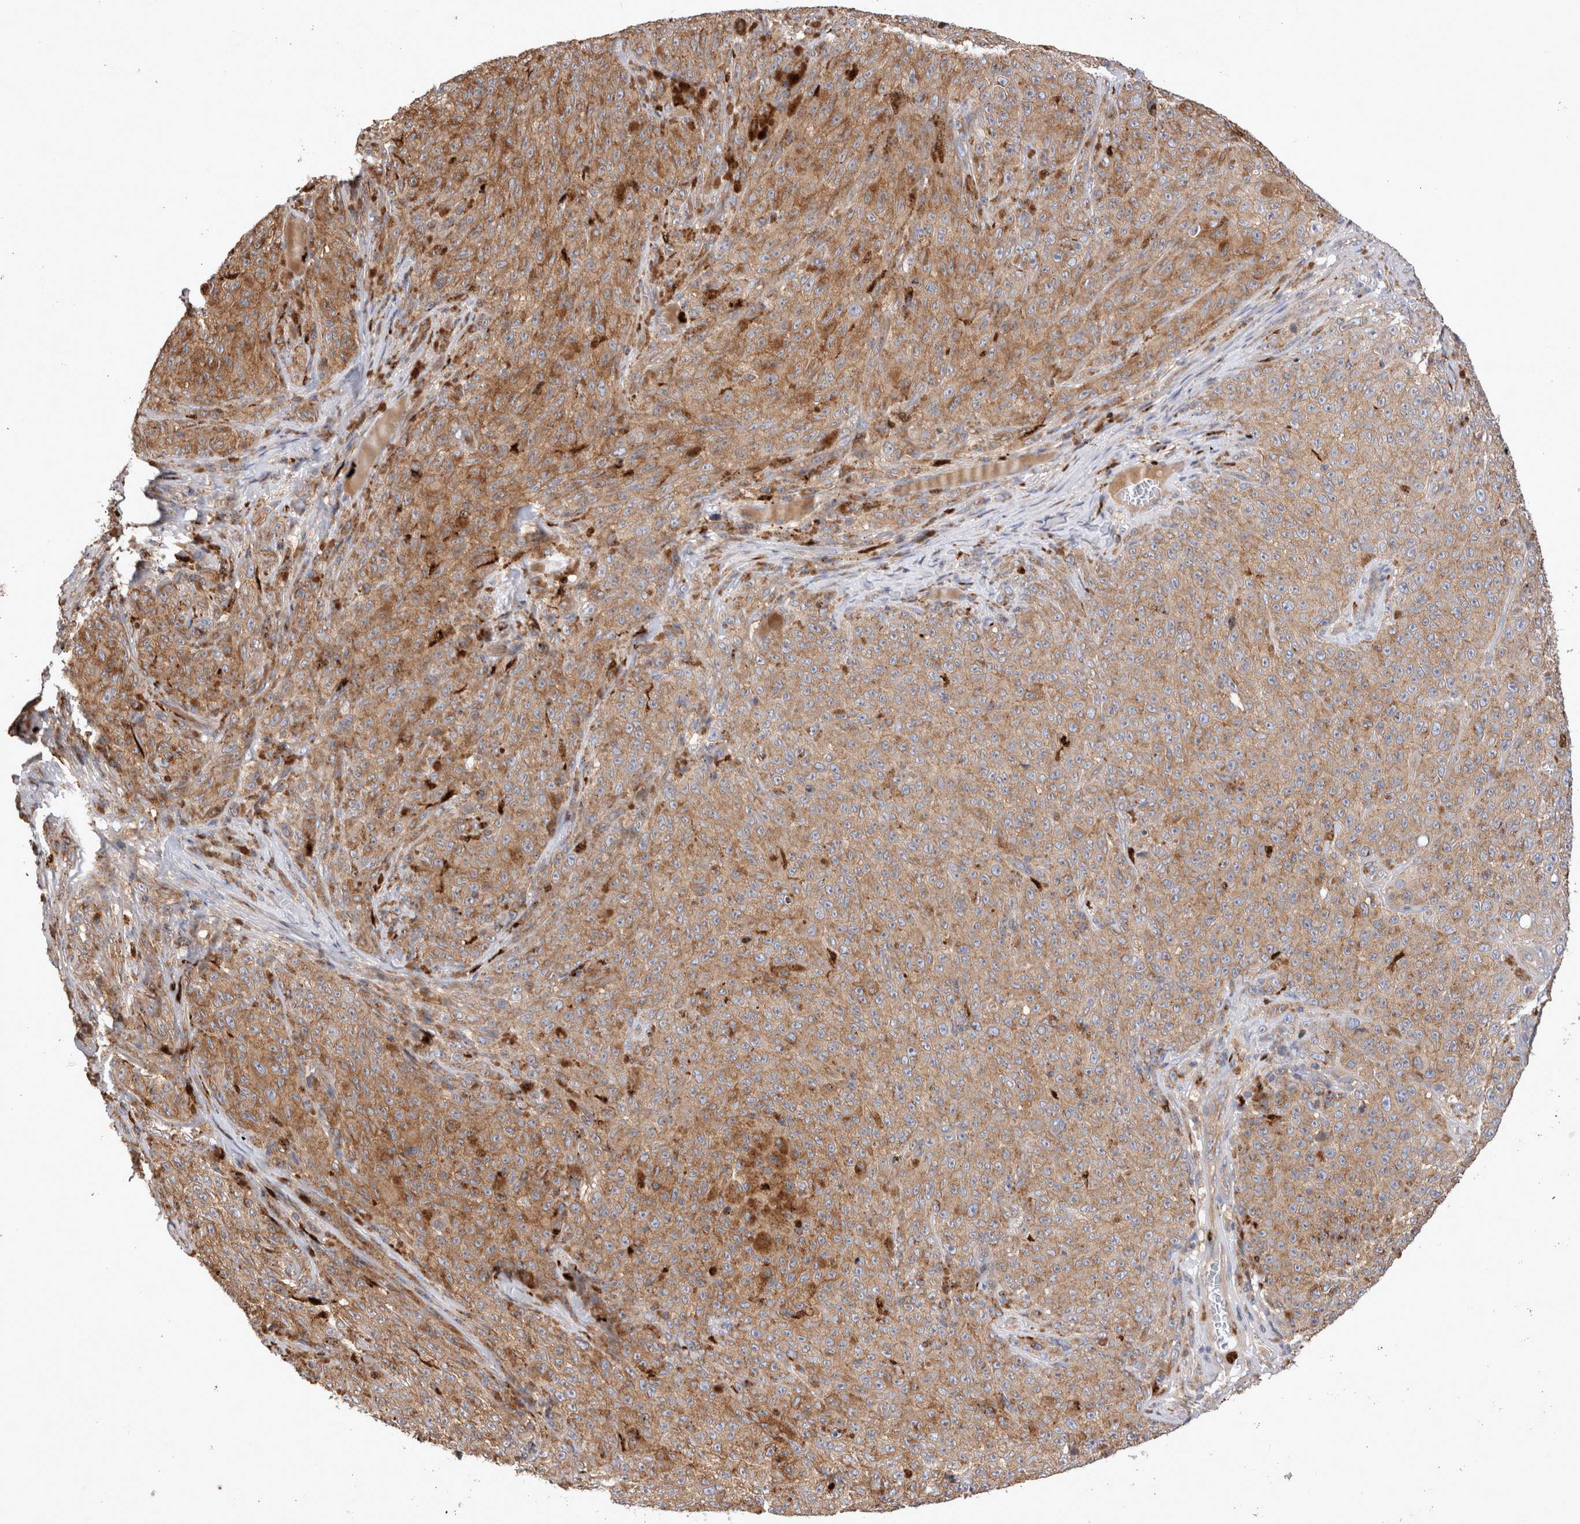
{"staining": {"intensity": "moderate", "quantity": ">75%", "location": "cytoplasmic/membranous"}, "tissue": "melanoma", "cell_type": "Tumor cells", "image_type": "cancer", "snomed": [{"axis": "morphology", "description": "Malignant melanoma, NOS"}, {"axis": "topography", "description": "Skin"}], "caption": "Human melanoma stained for a protein (brown) displays moderate cytoplasmic/membranous positive staining in about >75% of tumor cells.", "gene": "NXT2", "patient": {"sex": "female", "age": 82}}